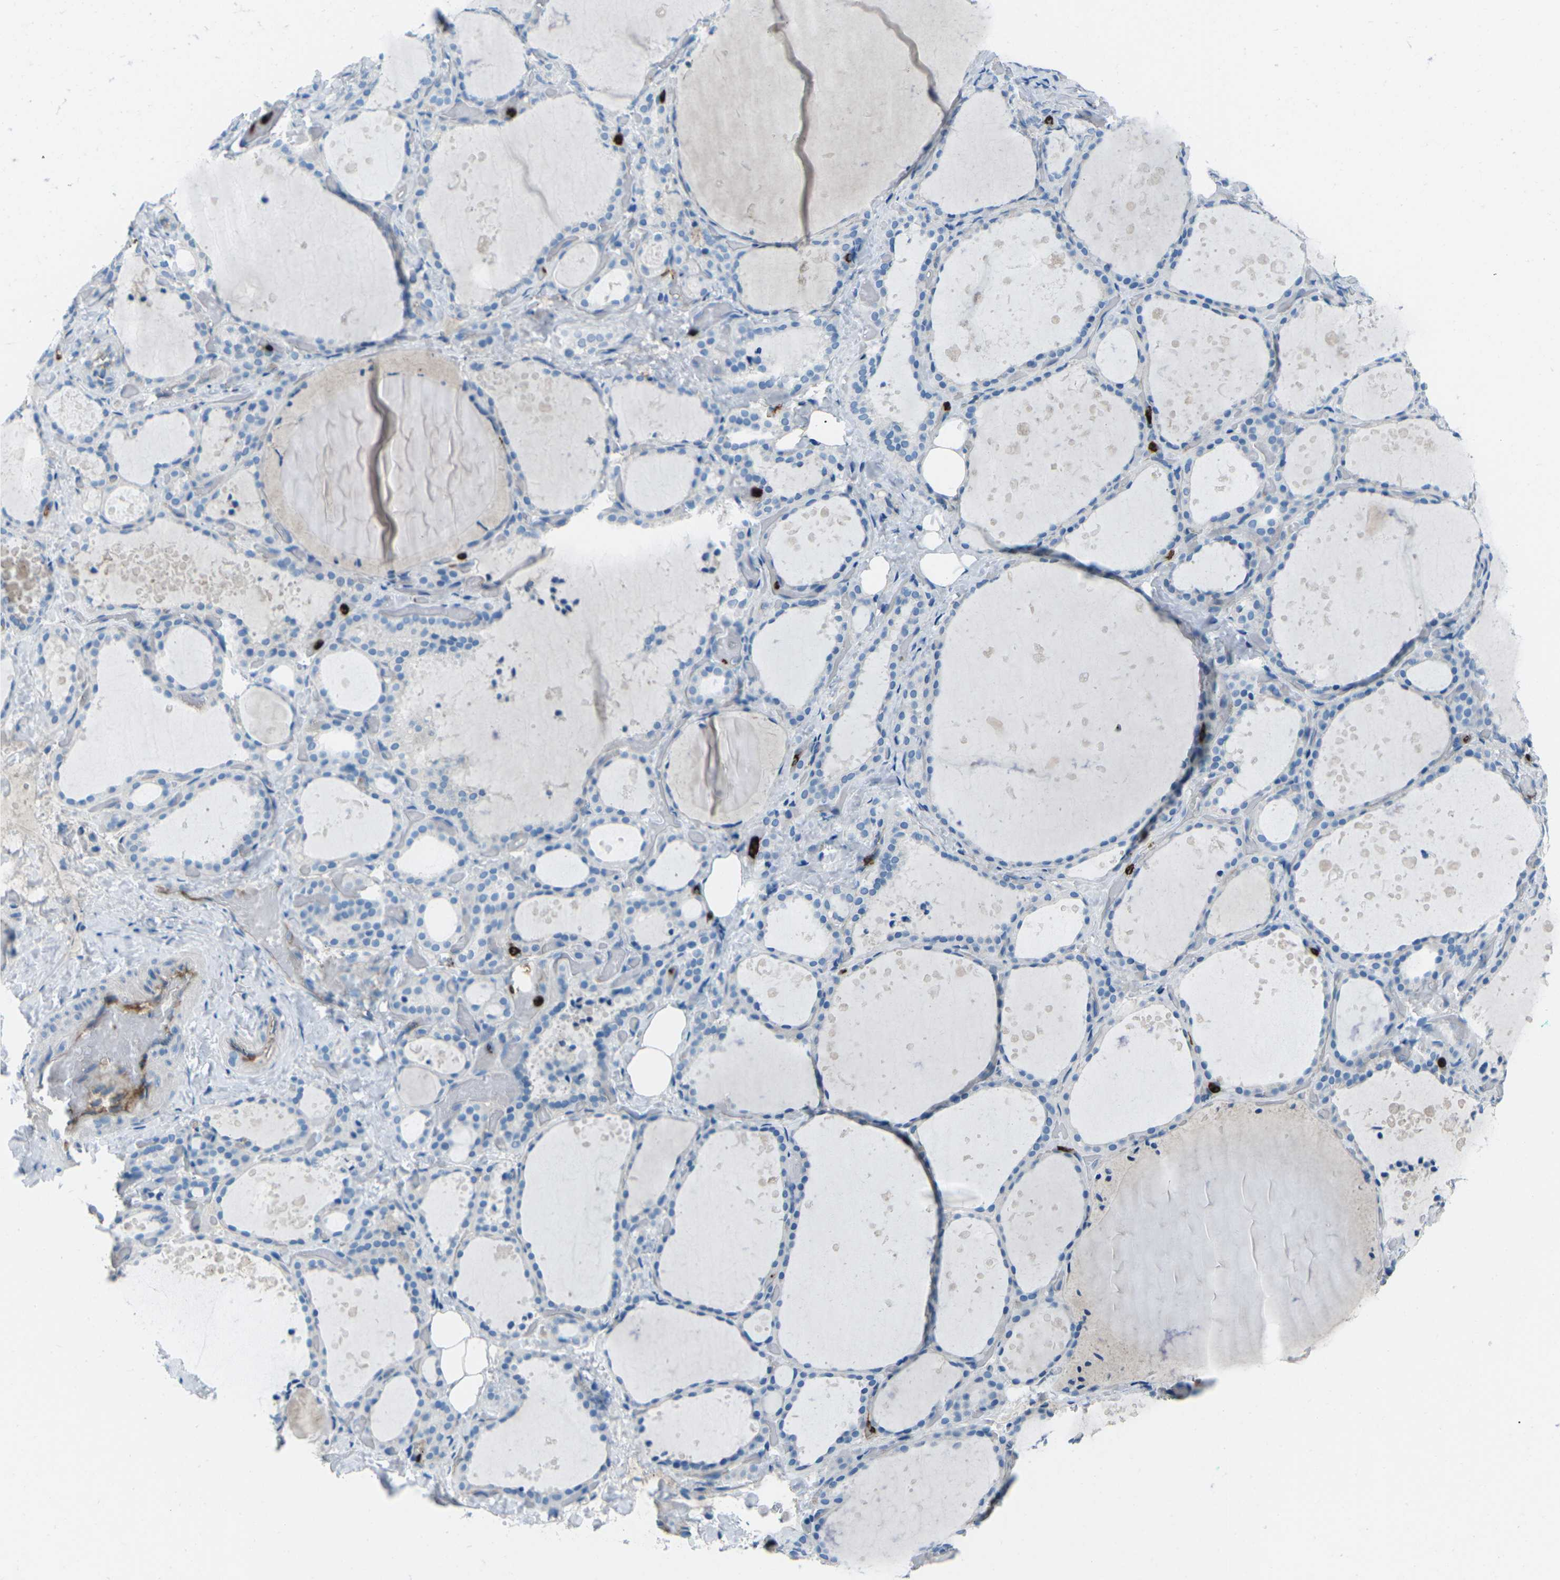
{"staining": {"intensity": "negative", "quantity": "none", "location": "none"}, "tissue": "thyroid gland", "cell_type": "Glandular cells", "image_type": "normal", "snomed": [{"axis": "morphology", "description": "Normal tissue, NOS"}, {"axis": "topography", "description": "Thyroid gland"}], "caption": "IHC of benign human thyroid gland reveals no expression in glandular cells. (DAB (3,3'-diaminobenzidine) IHC, high magnification).", "gene": "FCN1", "patient": {"sex": "female", "age": 44}}